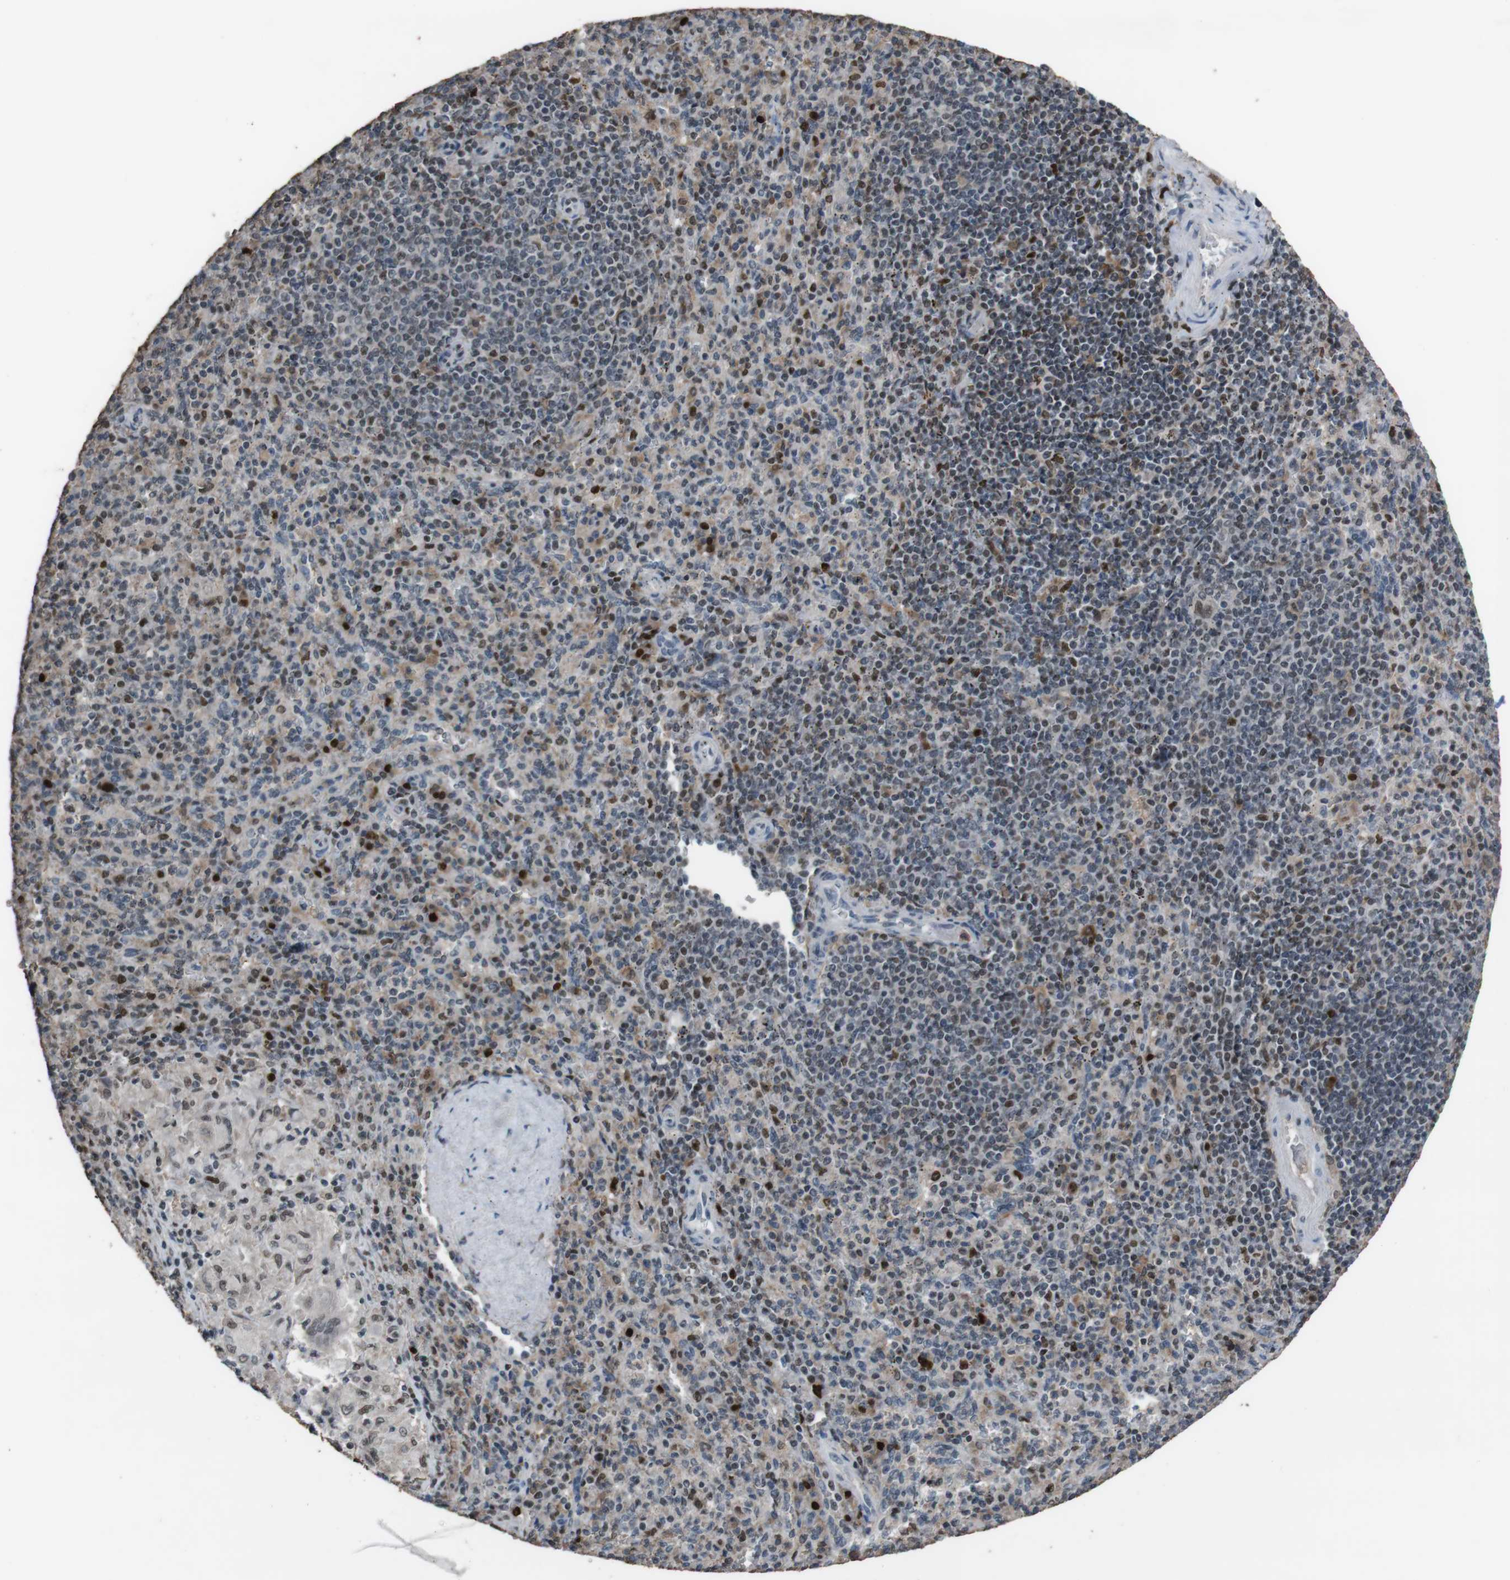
{"staining": {"intensity": "moderate", "quantity": "25%-75%", "location": "nuclear"}, "tissue": "spleen", "cell_type": "Cells in red pulp", "image_type": "normal", "snomed": [{"axis": "morphology", "description": "Normal tissue, NOS"}, {"axis": "topography", "description": "Spleen"}], "caption": "Moderate nuclear positivity for a protein is seen in approximately 25%-75% of cells in red pulp of normal spleen using IHC.", "gene": "SUB1", "patient": {"sex": "male", "age": 36}}